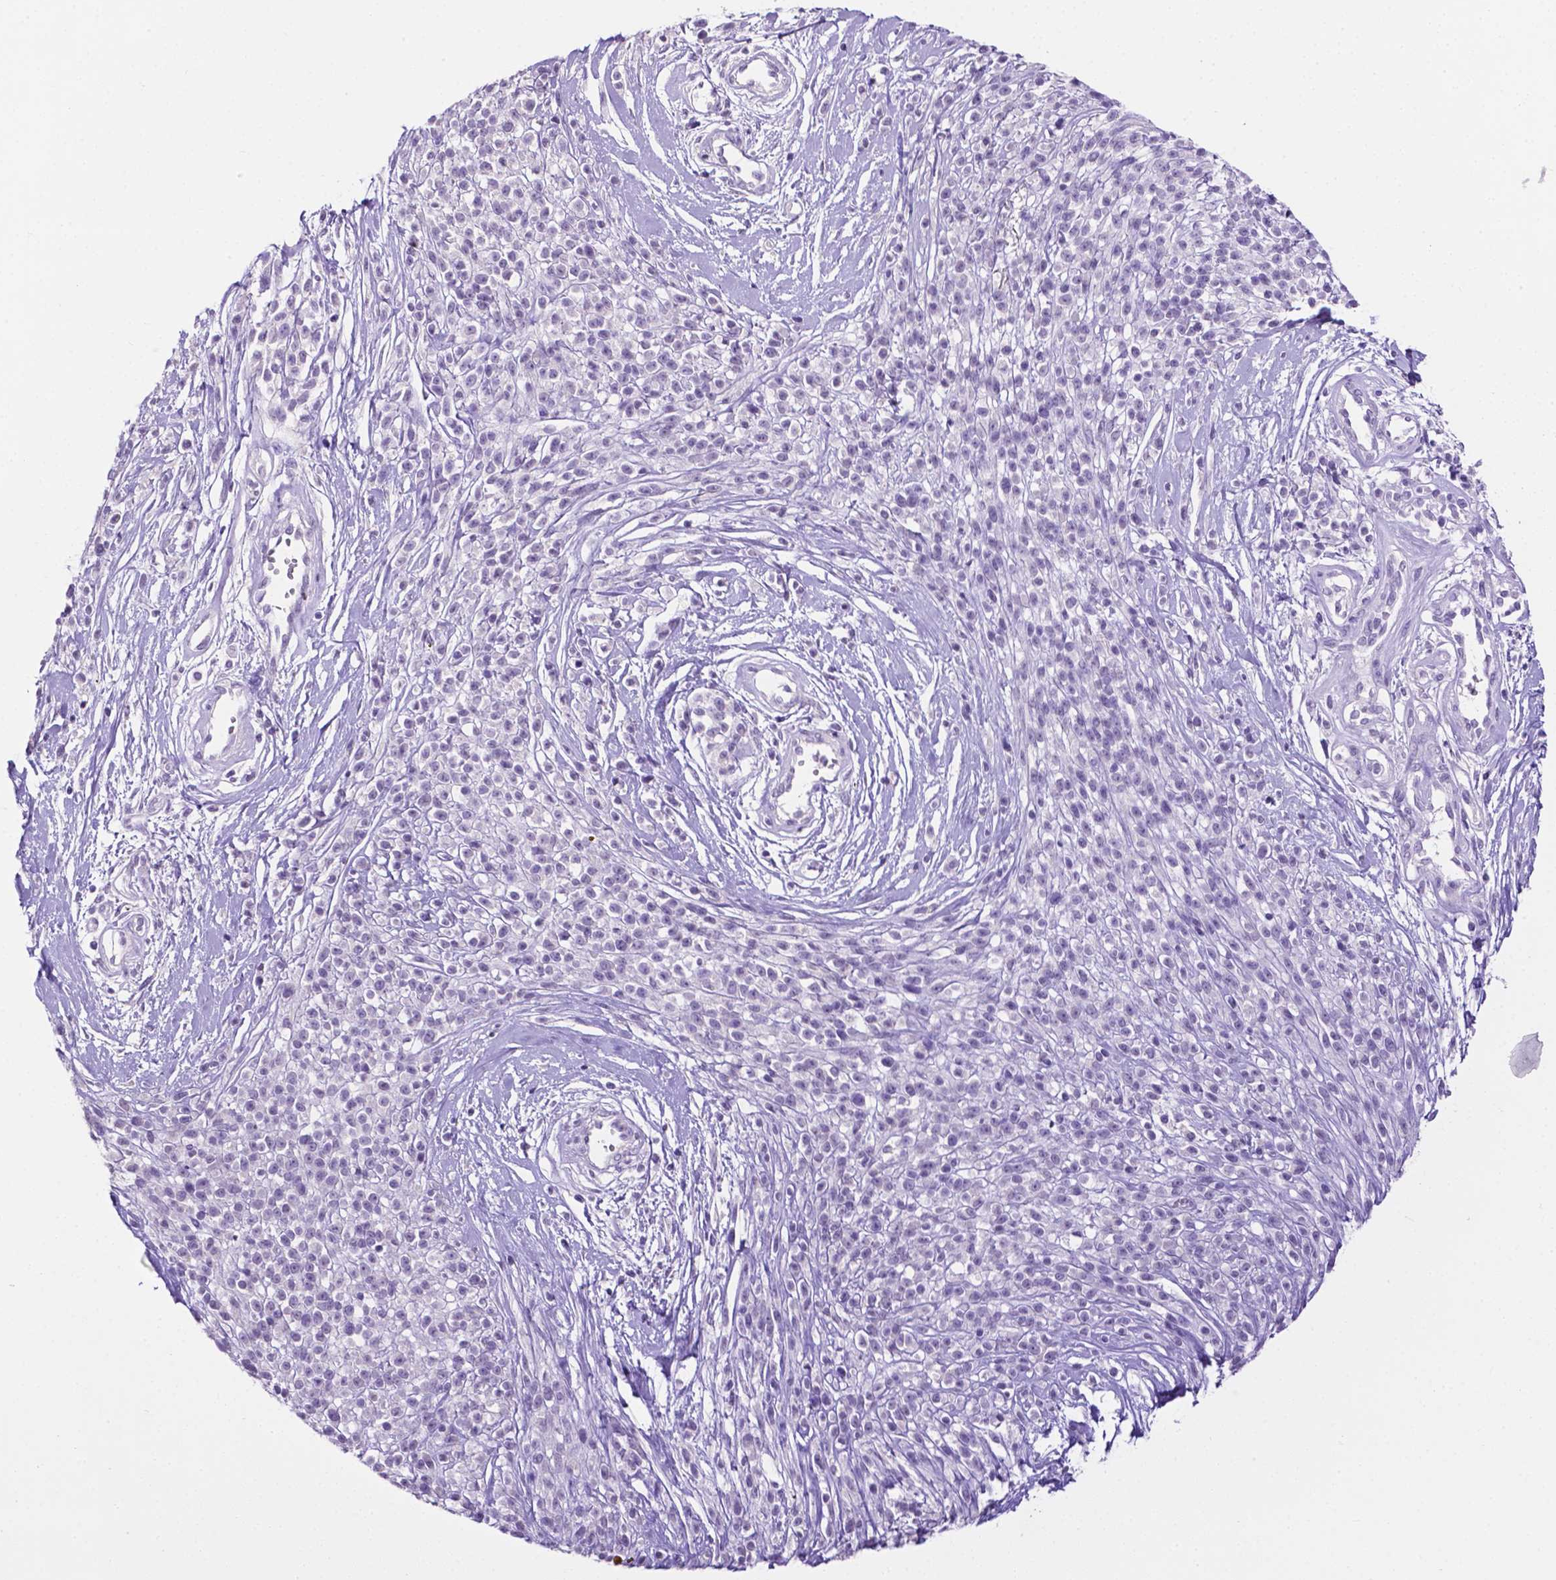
{"staining": {"intensity": "negative", "quantity": "none", "location": "none"}, "tissue": "melanoma", "cell_type": "Tumor cells", "image_type": "cancer", "snomed": [{"axis": "morphology", "description": "Malignant melanoma, NOS"}, {"axis": "topography", "description": "Skin"}, {"axis": "topography", "description": "Skin of trunk"}], "caption": "Melanoma was stained to show a protein in brown. There is no significant expression in tumor cells. (Immunohistochemistry (ihc), brightfield microscopy, high magnification).", "gene": "TACSTD2", "patient": {"sex": "male", "age": 74}}